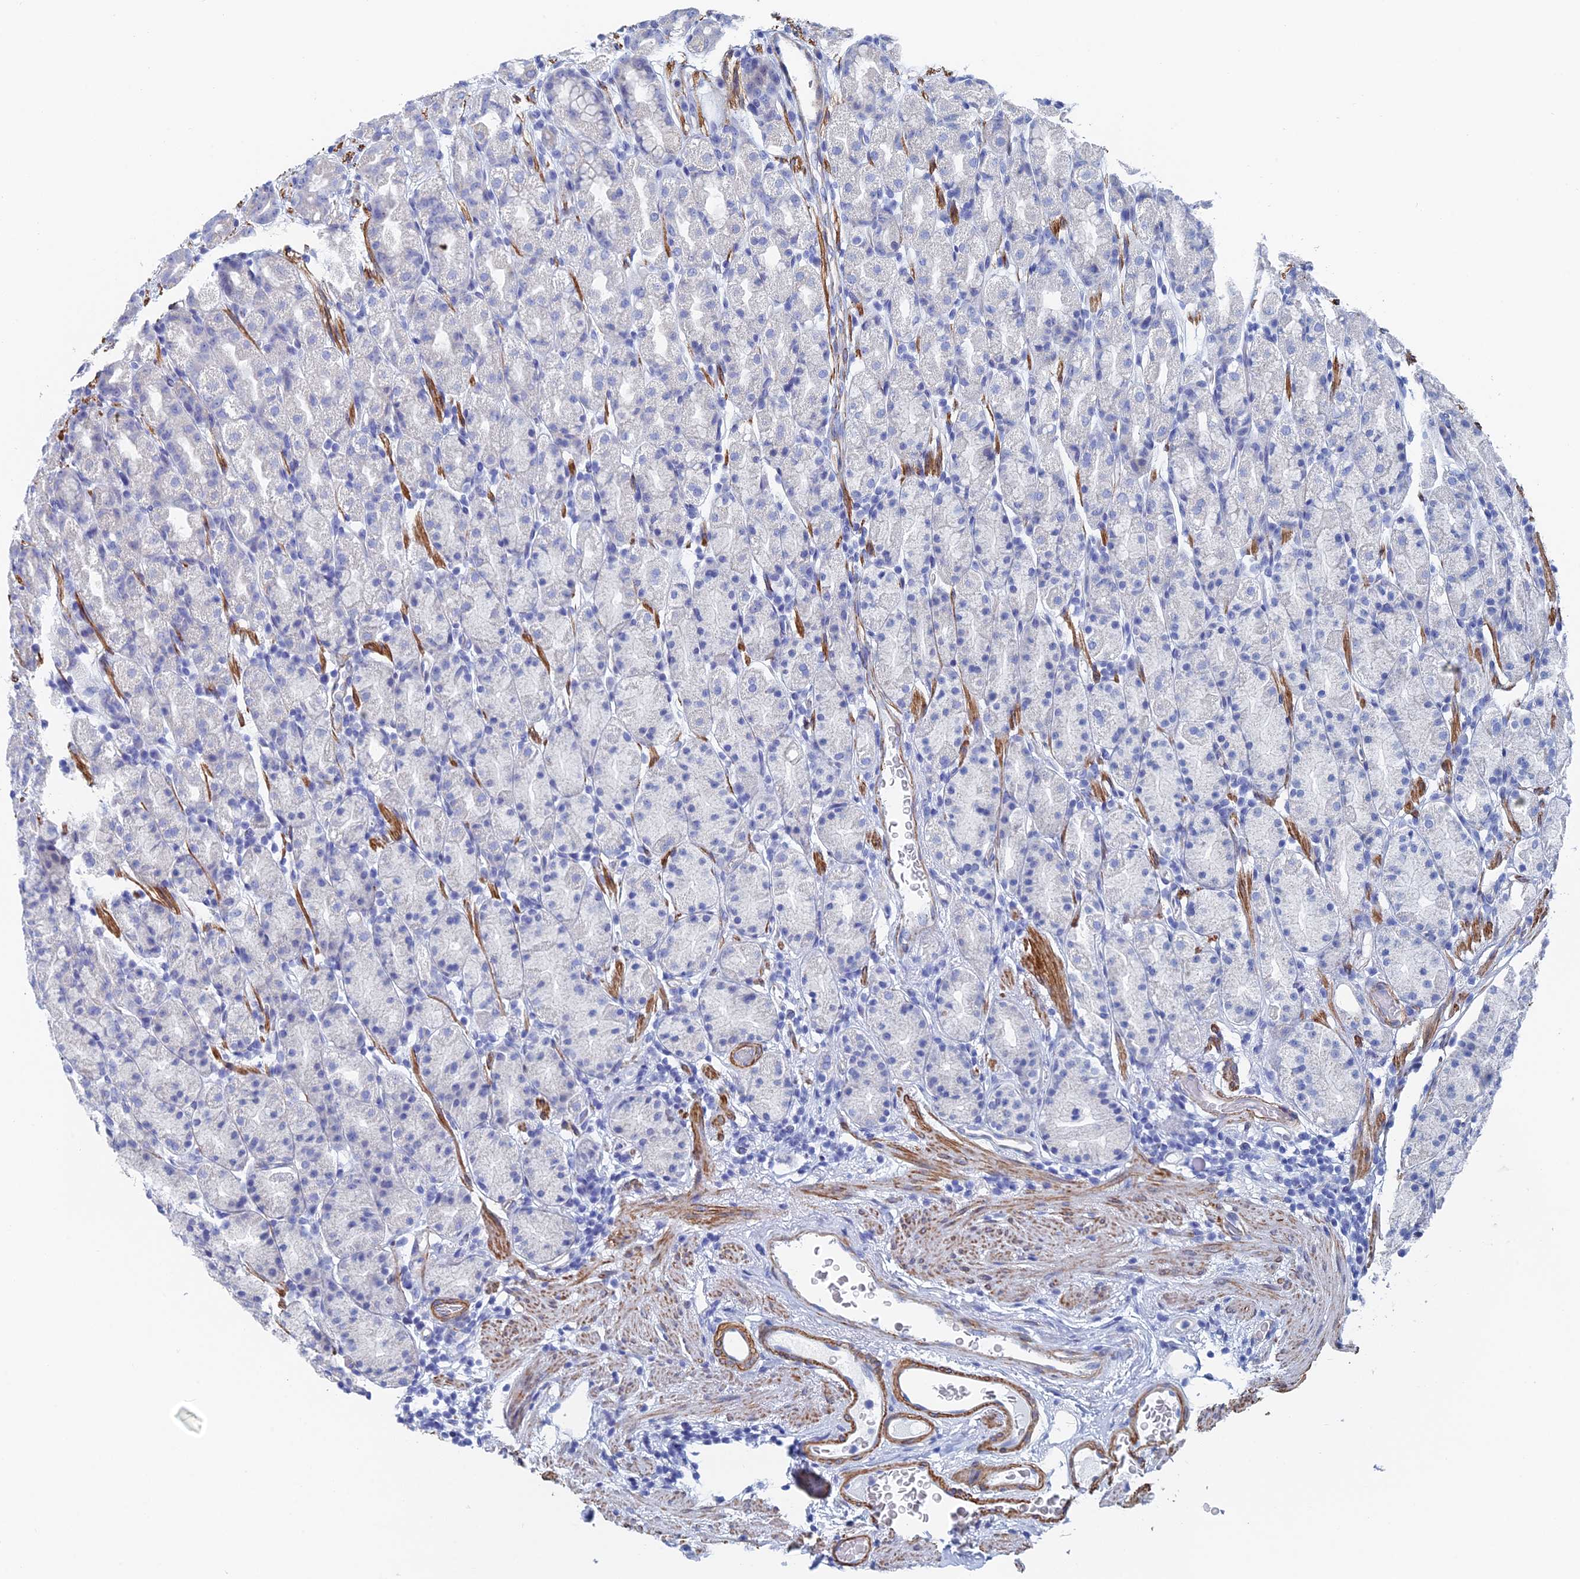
{"staining": {"intensity": "negative", "quantity": "none", "location": "none"}, "tissue": "stomach", "cell_type": "Glandular cells", "image_type": "normal", "snomed": [{"axis": "morphology", "description": "Normal tissue, NOS"}, {"axis": "topography", "description": "Stomach, upper"}, {"axis": "topography", "description": "Stomach, lower"}, {"axis": "topography", "description": "Small intestine"}], "caption": "This is an IHC micrograph of unremarkable human stomach. There is no staining in glandular cells.", "gene": "KCNK18", "patient": {"sex": "male", "age": 68}}